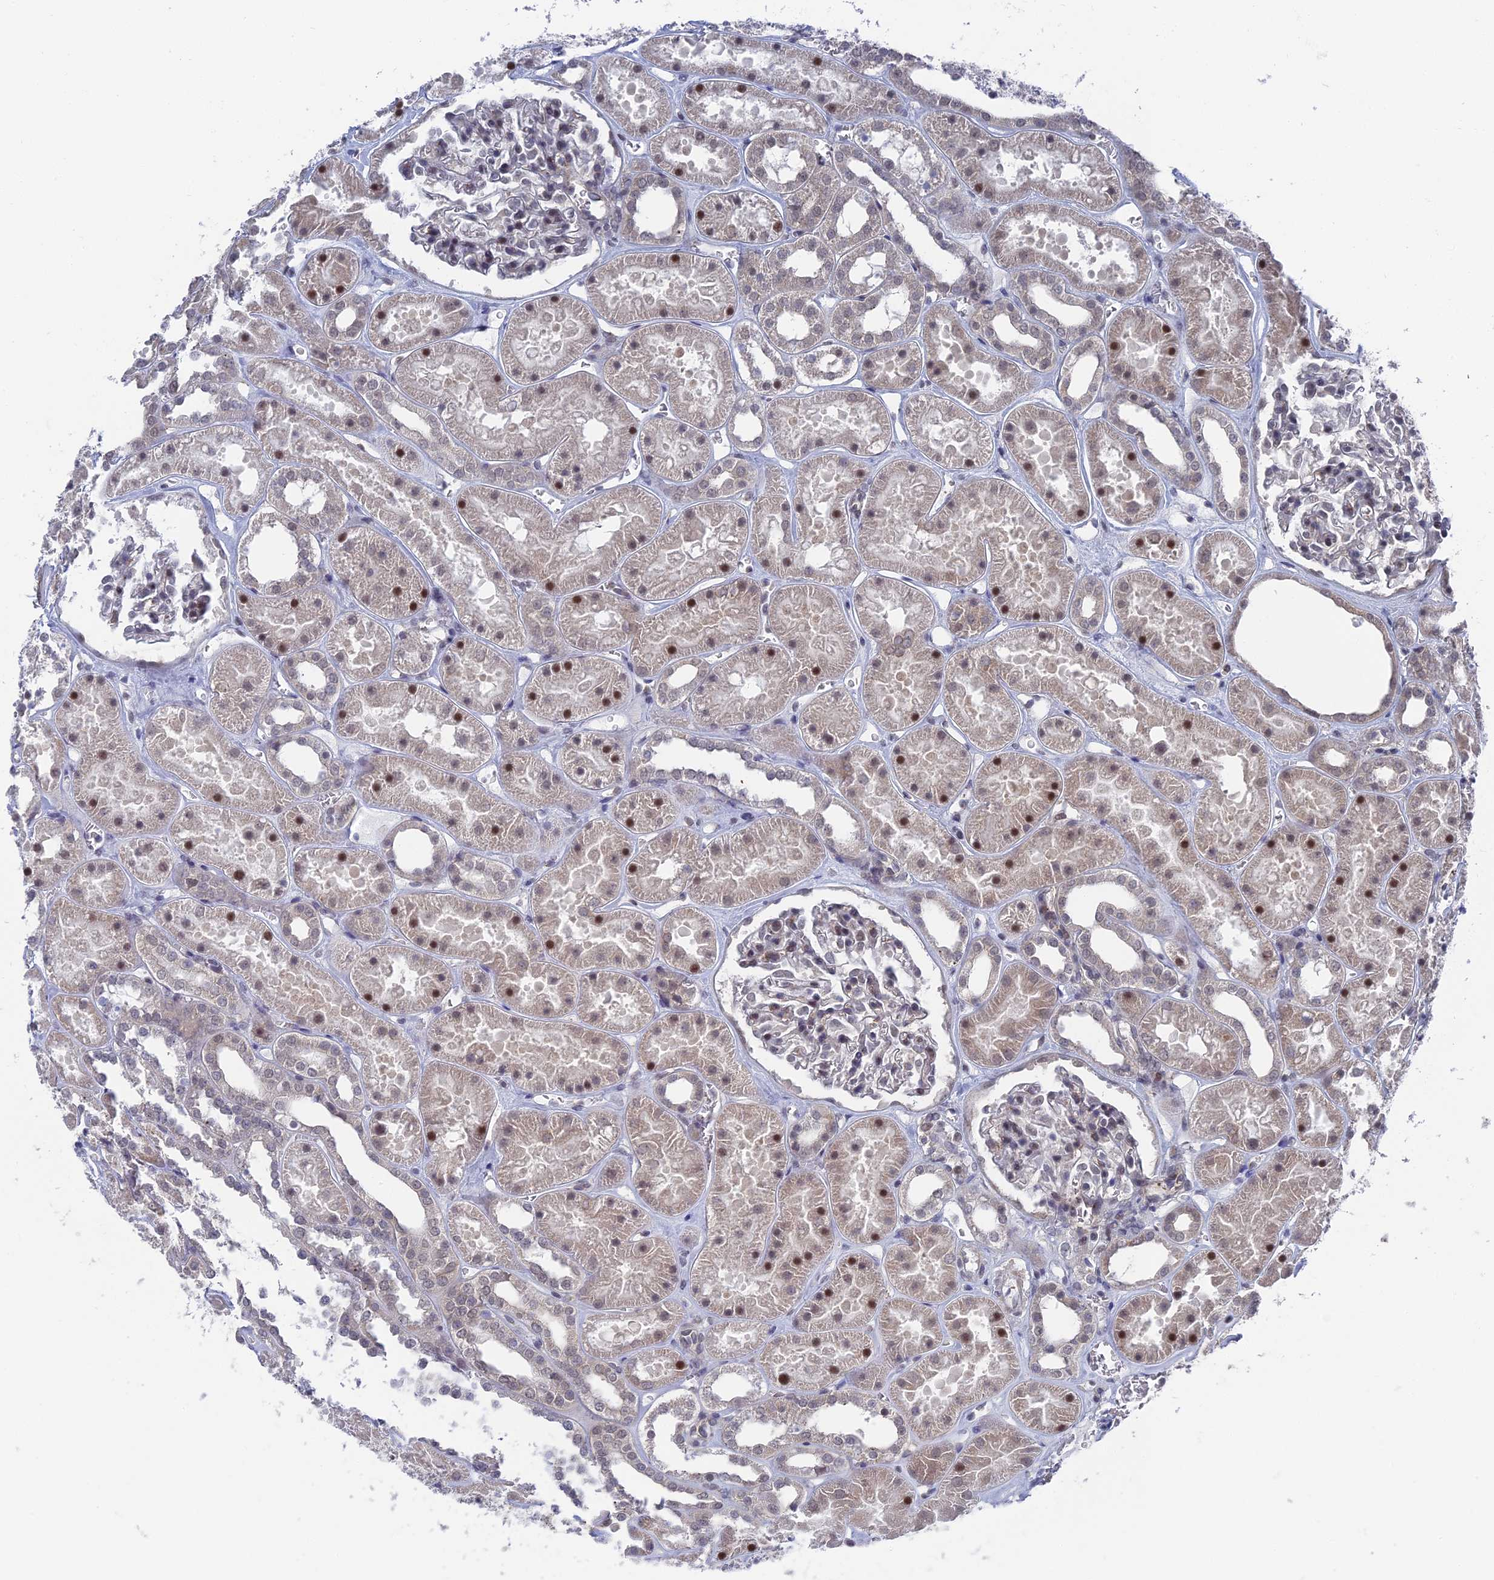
{"staining": {"intensity": "moderate", "quantity": "<25%", "location": "nuclear"}, "tissue": "kidney", "cell_type": "Cells in glomeruli", "image_type": "normal", "snomed": [{"axis": "morphology", "description": "Normal tissue, NOS"}, {"axis": "topography", "description": "Kidney"}], "caption": "Cells in glomeruli demonstrate moderate nuclear staining in approximately <25% of cells in normal kidney.", "gene": "FHIP2A", "patient": {"sex": "female", "age": 41}}